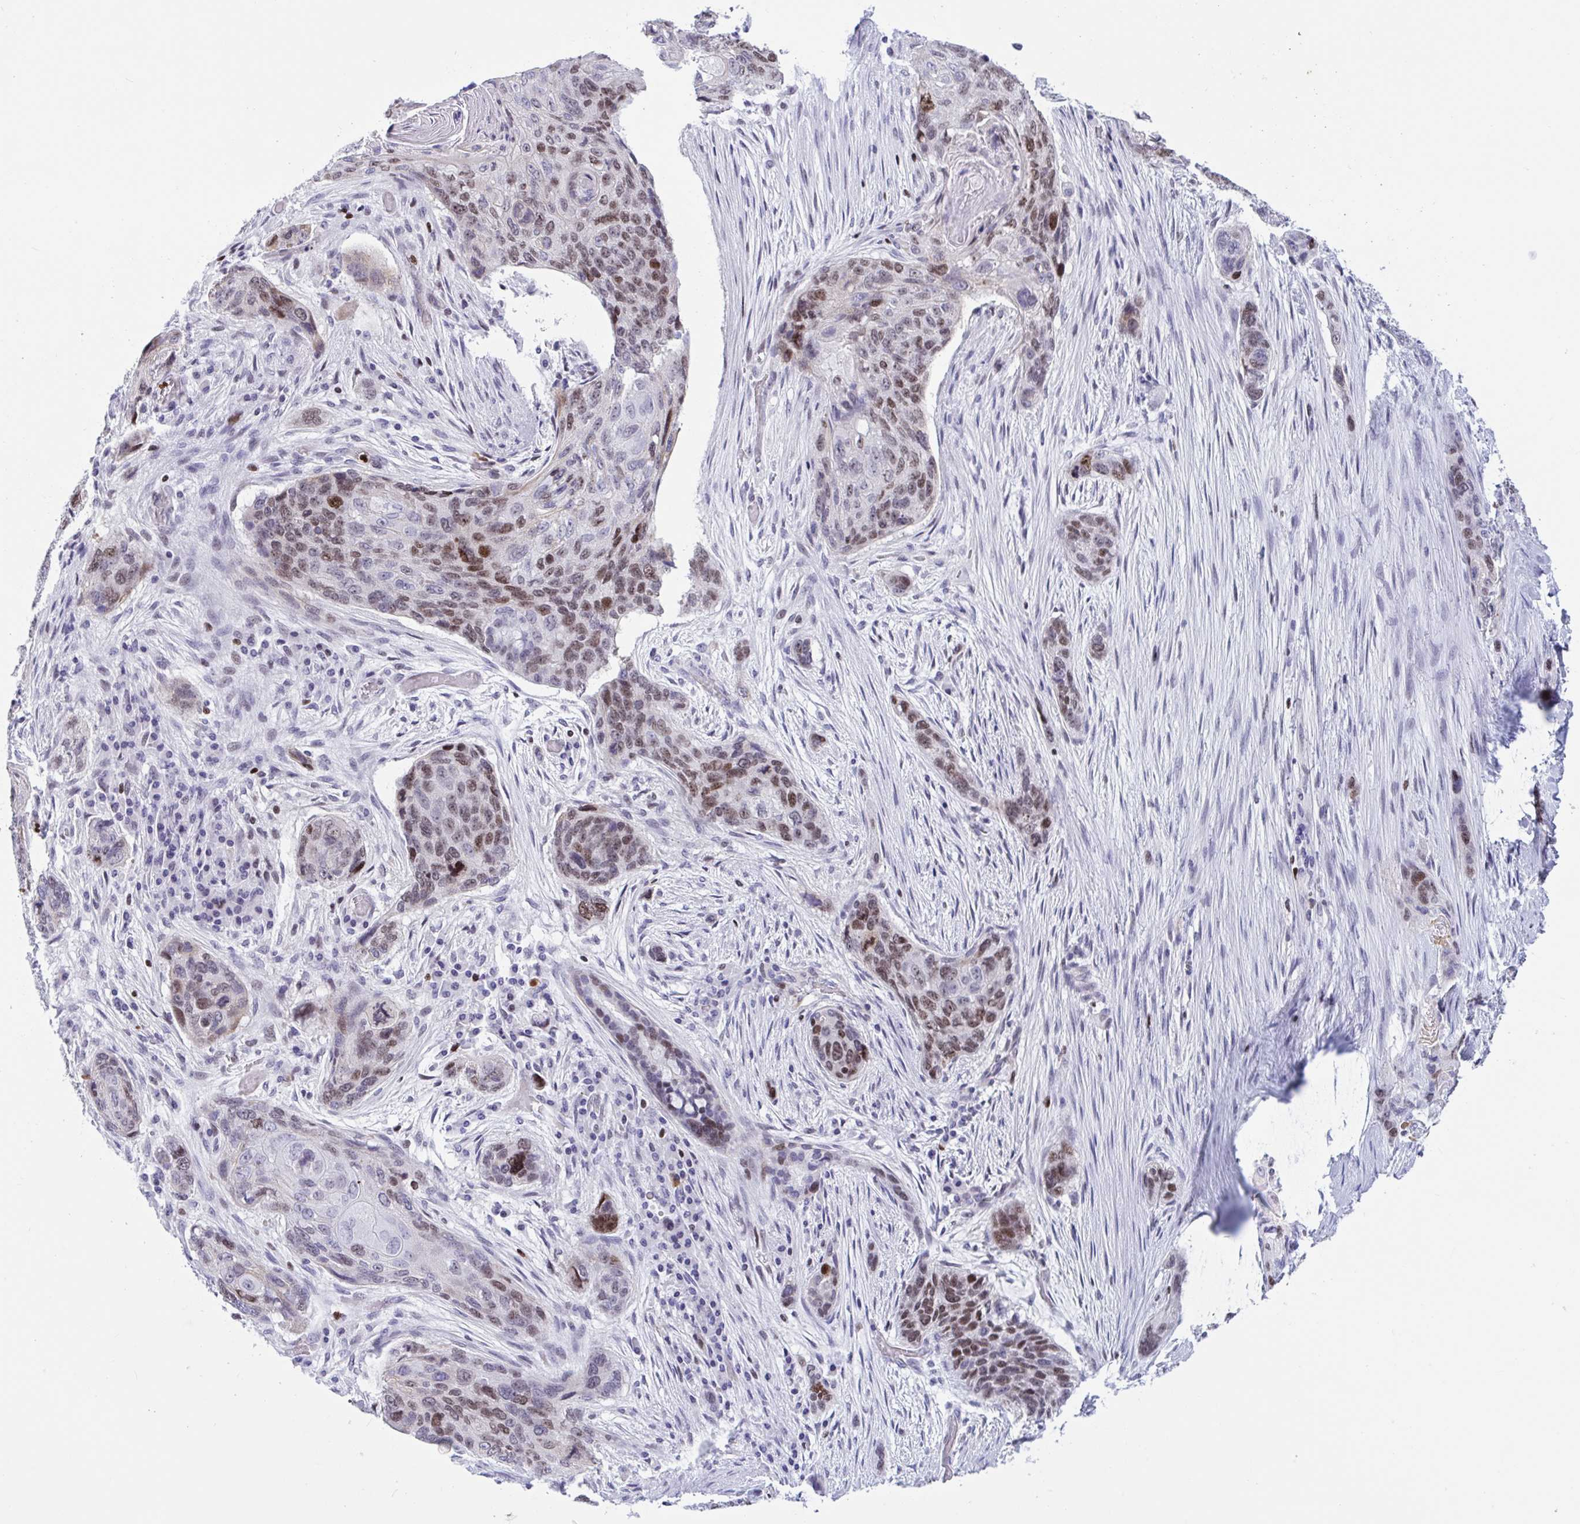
{"staining": {"intensity": "moderate", "quantity": "25%-75%", "location": "nuclear"}, "tissue": "lung cancer", "cell_type": "Tumor cells", "image_type": "cancer", "snomed": [{"axis": "morphology", "description": "Squamous cell carcinoma, NOS"}, {"axis": "morphology", "description": "Squamous cell carcinoma, metastatic, NOS"}, {"axis": "topography", "description": "Lymph node"}, {"axis": "topography", "description": "Lung"}], "caption": "Protein staining of squamous cell carcinoma (lung) tissue demonstrates moderate nuclear expression in about 25%-75% of tumor cells.", "gene": "HMGB2", "patient": {"sex": "male", "age": 41}}